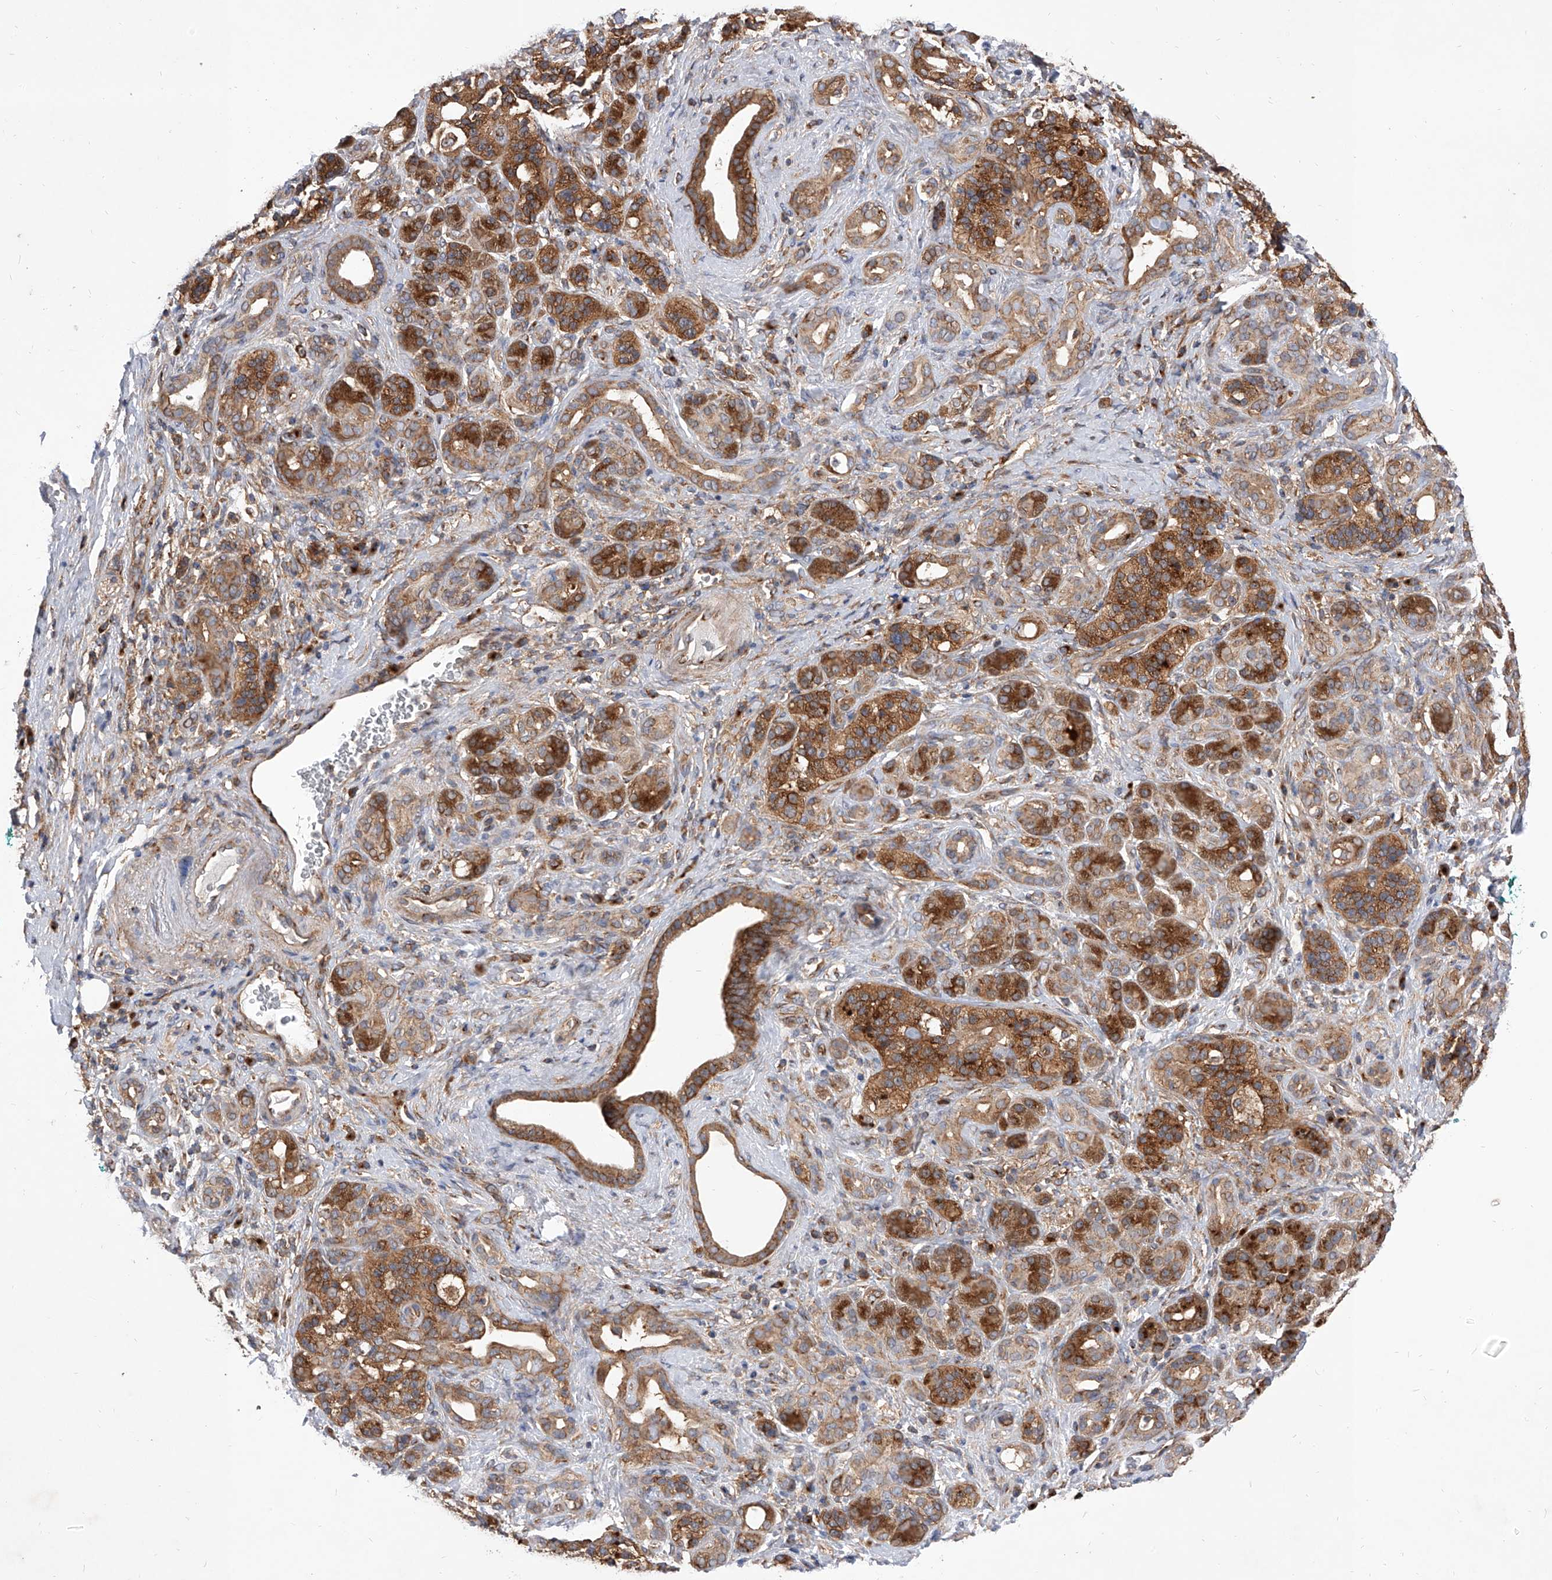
{"staining": {"intensity": "strong", "quantity": ">75%", "location": "cytoplasmic/membranous"}, "tissue": "pancreatic cancer", "cell_type": "Tumor cells", "image_type": "cancer", "snomed": [{"axis": "morphology", "description": "Adenocarcinoma, NOS"}, {"axis": "topography", "description": "Pancreas"}], "caption": "A photomicrograph of human pancreatic cancer stained for a protein demonstrates strong cytoplasmic/membranous brown staining in tumor cells.", "gene": "CFAP410", "patient": {"sex": "male", "age": 78}}